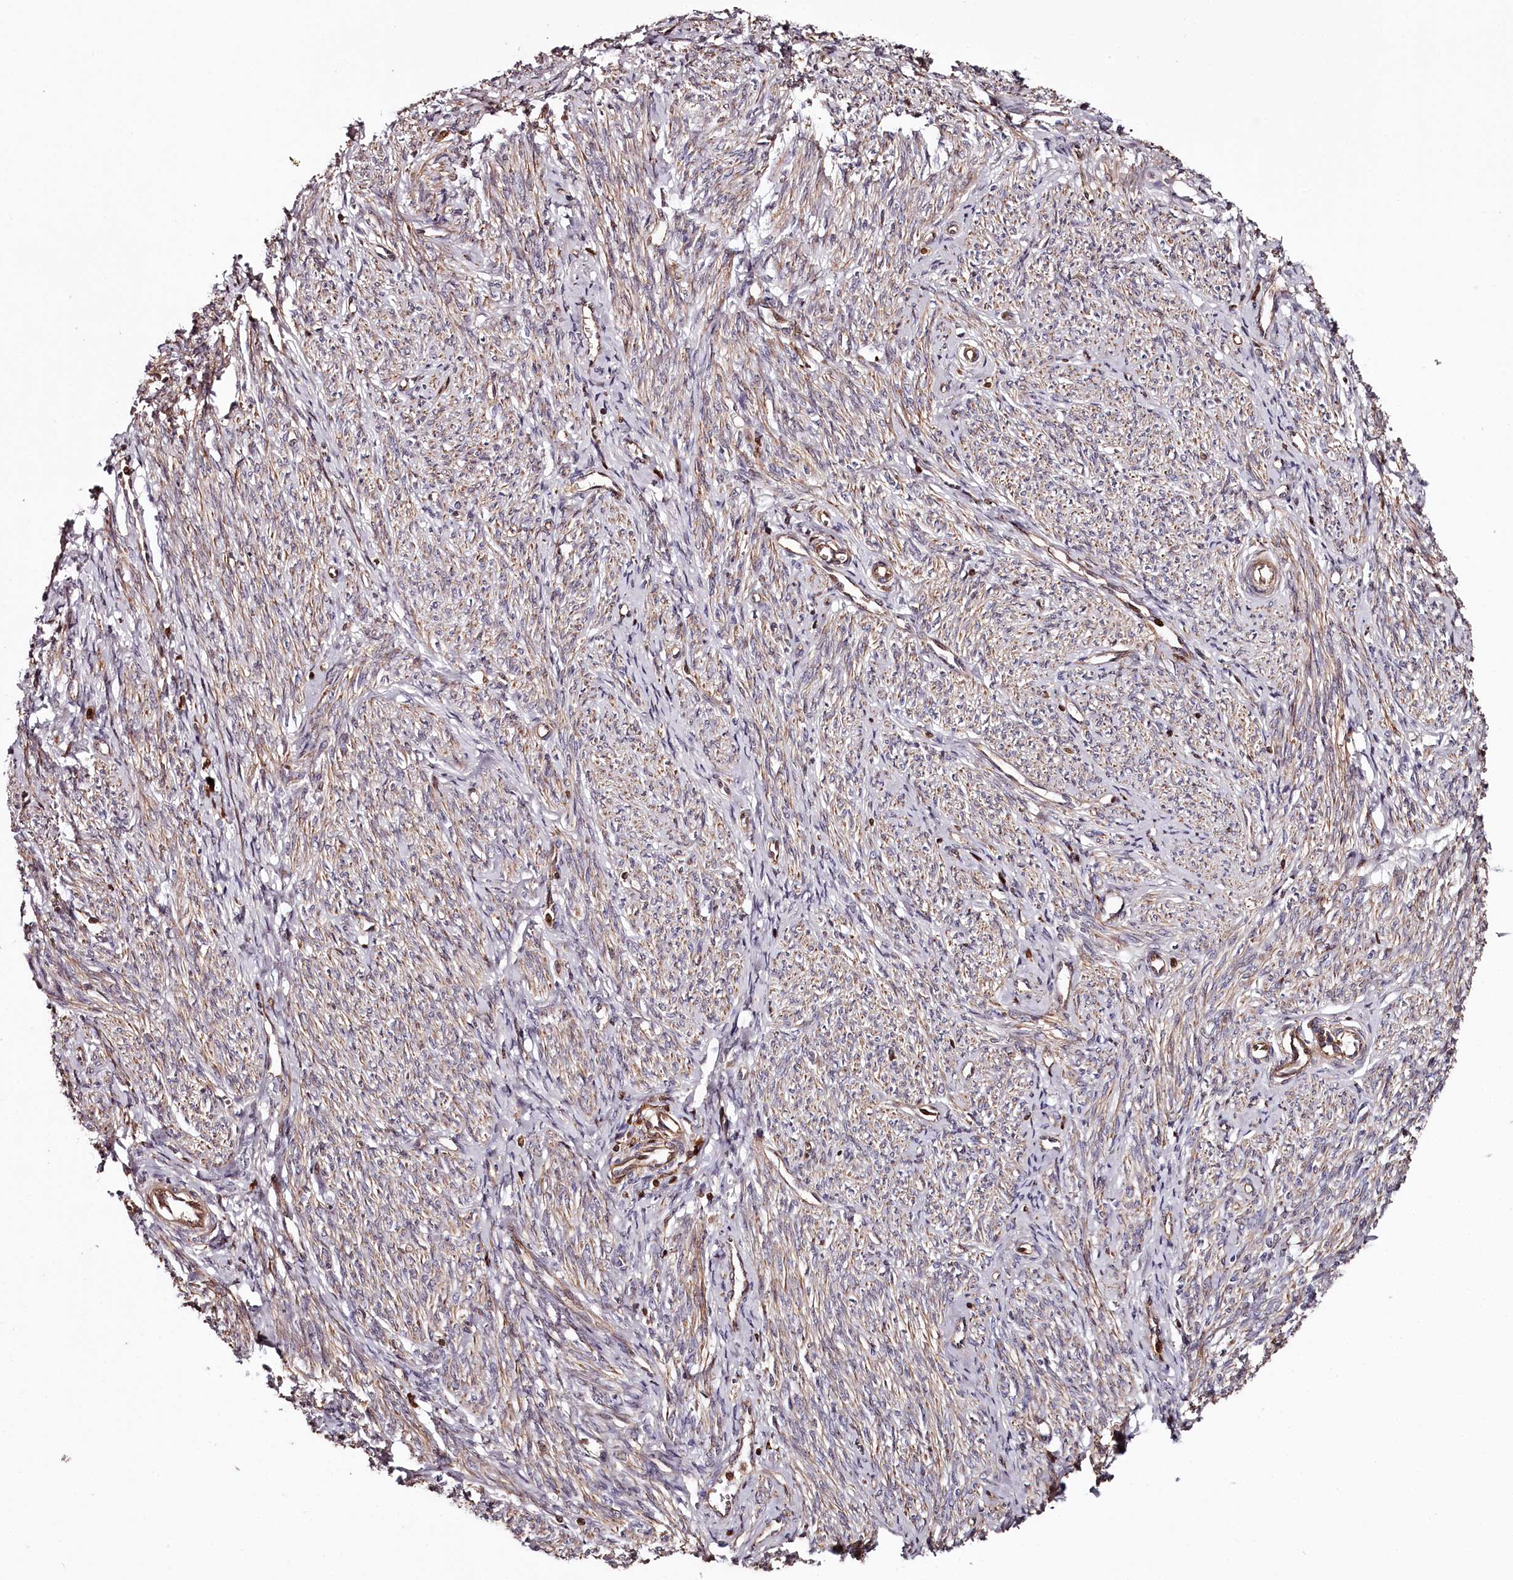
{"staining": {"intensity": "weak", "quantity": "<25%", "location": "cytoplasmic/membranous"}, "tissue": "endometrium", "cell_type": "Cells in endometrial stroma", "image_type": "normal", "snomed": [{"axis": "morphology", "description": "Normal tissue, NOS"}, {"axis": "topography", "description": "Endometrium"}], "caption": "Endometrium was stained to show a protein in brown. There is no significant staining in cells in endometrial stroma. (IHC, brightfield microscopy, high magnification).", "gene": "KIF14", "patient": {"sex": "female", "age": 72}}